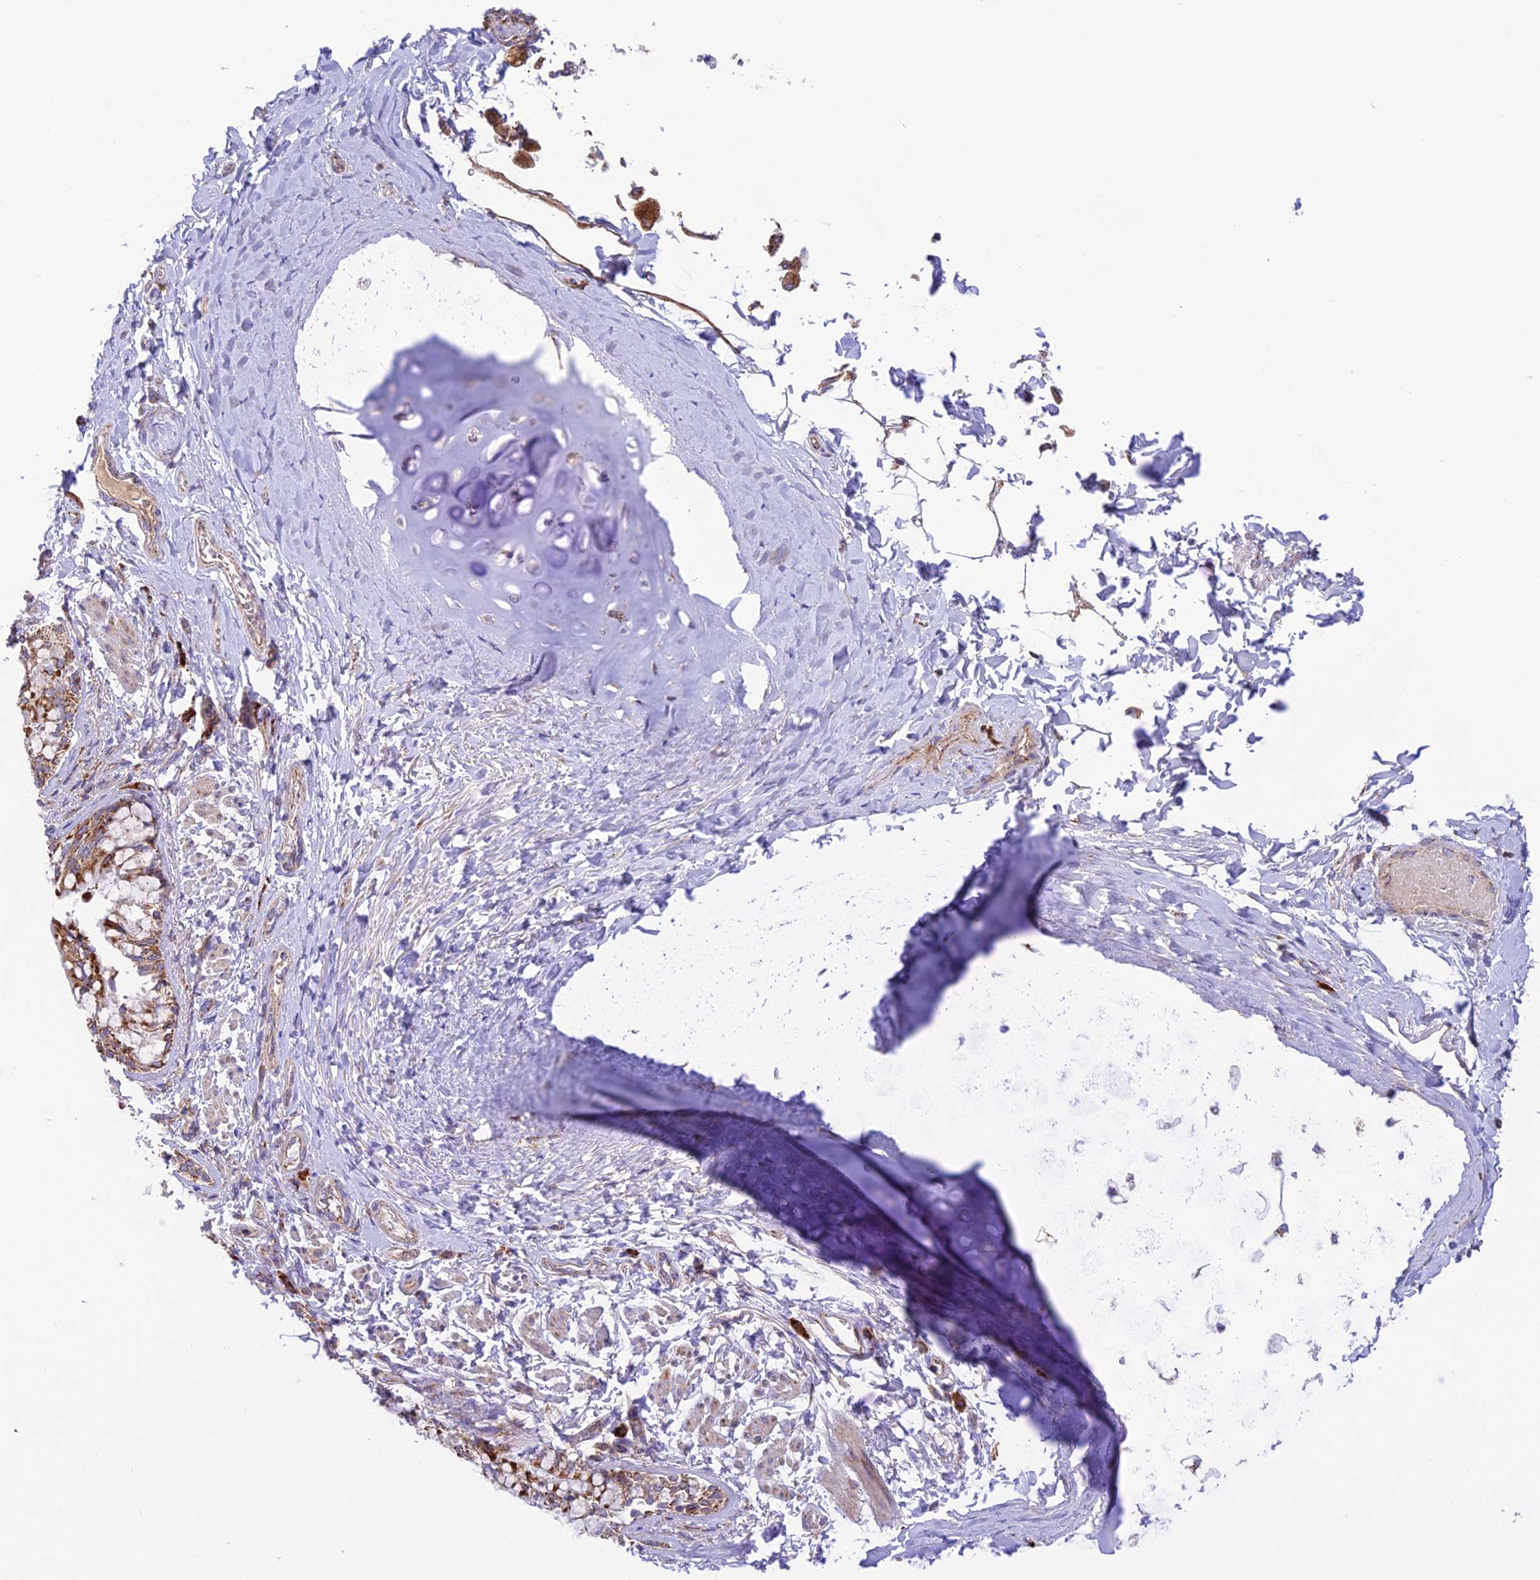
{"staining": {"intensity": "strong", "quantity": ">75%", "location": "cytoplasmic/membranous"}, "tissue": "bronchus", "cell_type": "Respiratory epithelial cells", "image_type": "normal", "snomed": [{"axis": "morphology", "description": "Normal tissue, NOS"}, {"axis": "morphology", "description": "Inflammation, NOS"}, {"axis": "topography", "description": "Lung"}], "caption": "Protein analysis of unremarkable bronchus exhibits strong cytoplasmic/membranous positivity in about >75% of respiratory epithelial cells.", "gene": "UAP1L1", "patient": {"sex": "female", "age": 46}}